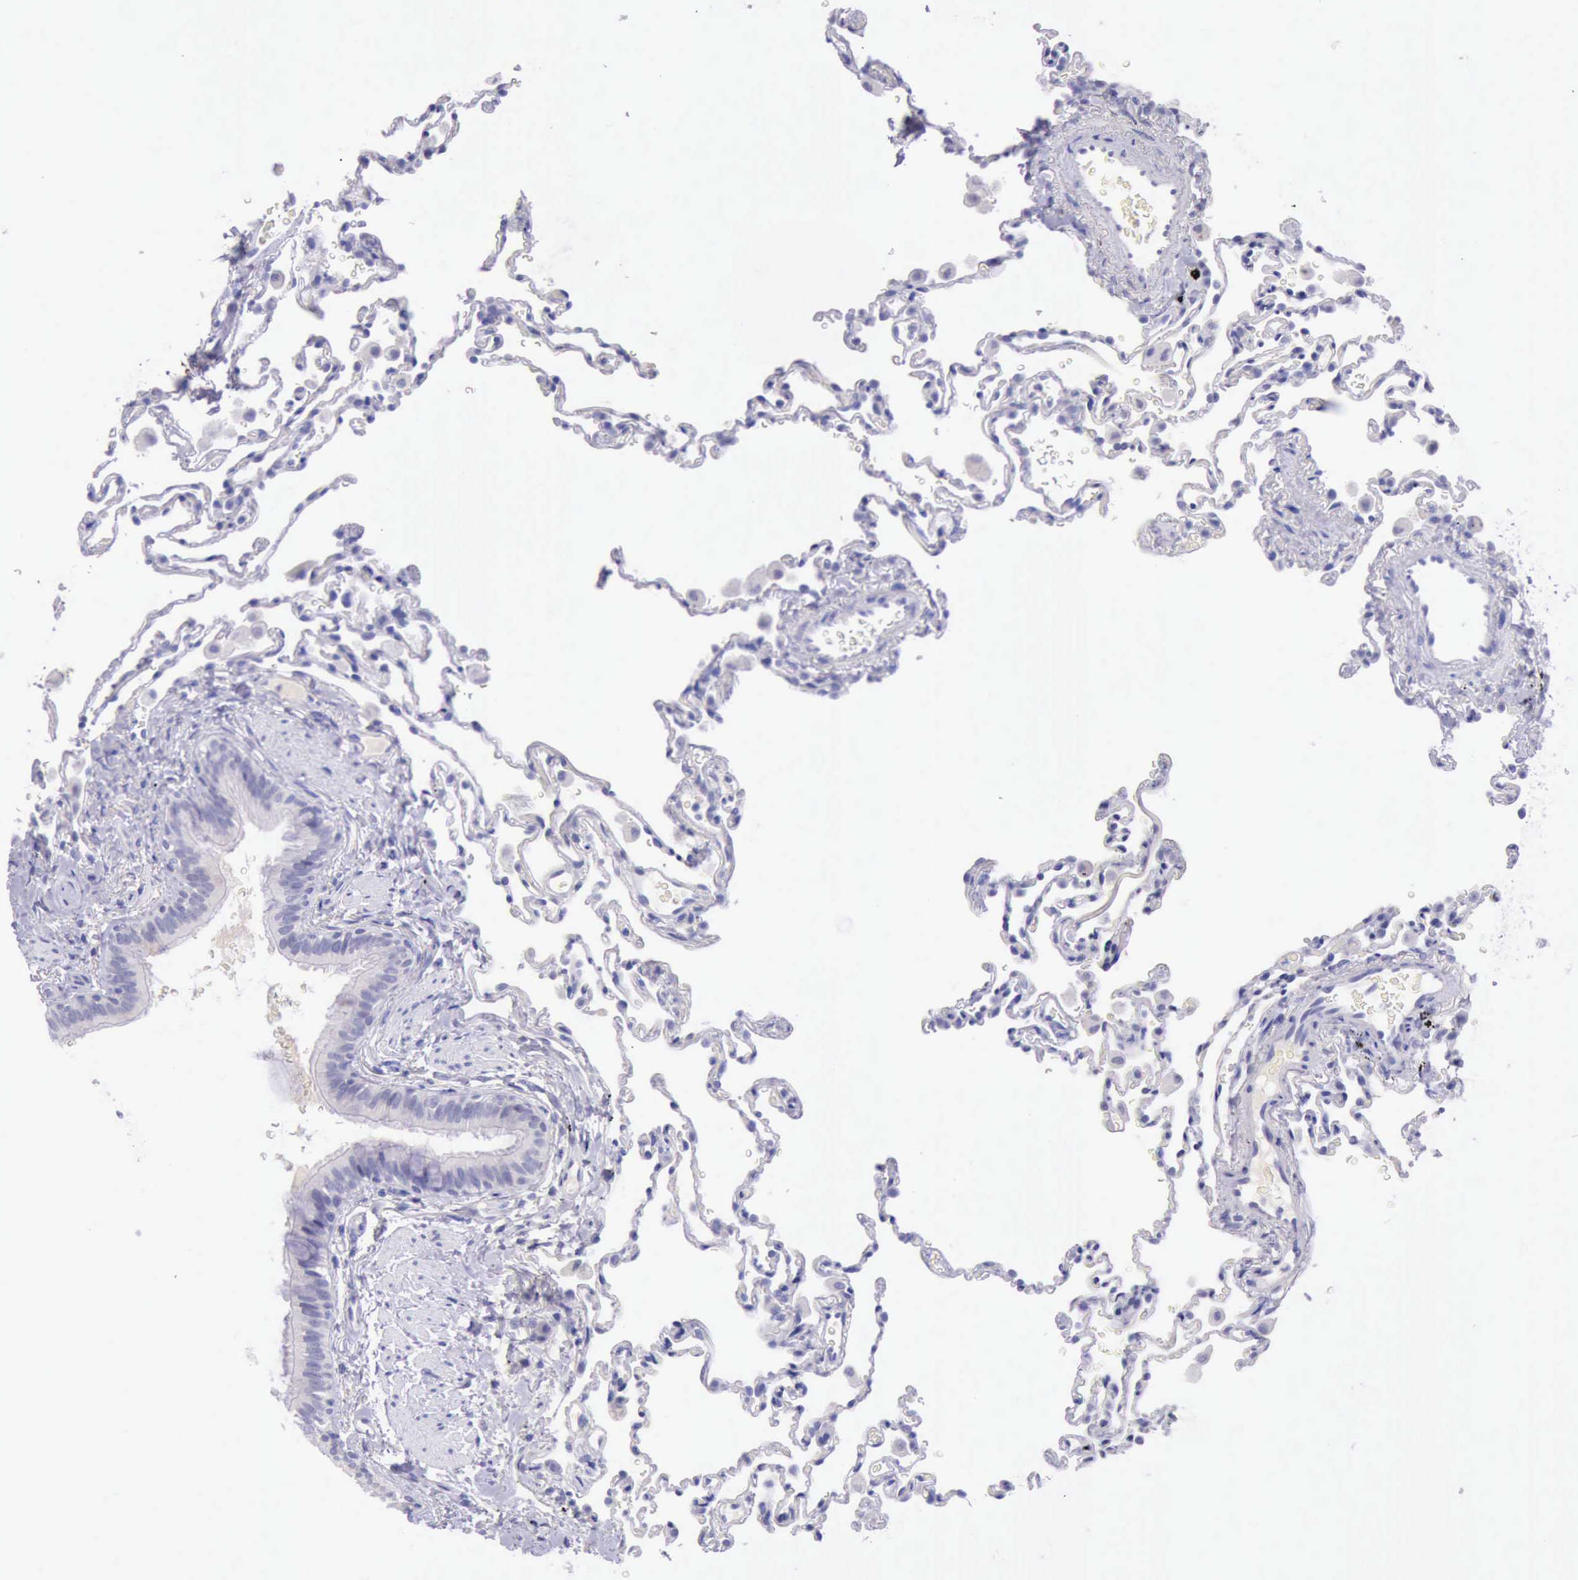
{"staining": {"intensity": "negative", "quantity": "none", "location": "none"}, "tissue": "lung", "cell_type": "Alveolar cells", "image_type": "normal", "snomed": [{"axis": "morphology", "description": "Normal tissue, NOS"}, {"axis": "topography", "description": "Lung"}], "caption": "Alveolar cells show no significant positivity in unremarkable lung. (DAB immunohistochemistry (IHC) visualized using brightfield microscopy, high magnification).", "gene": "LRFN5", "patient": {"sex": "male", "age": 59}}